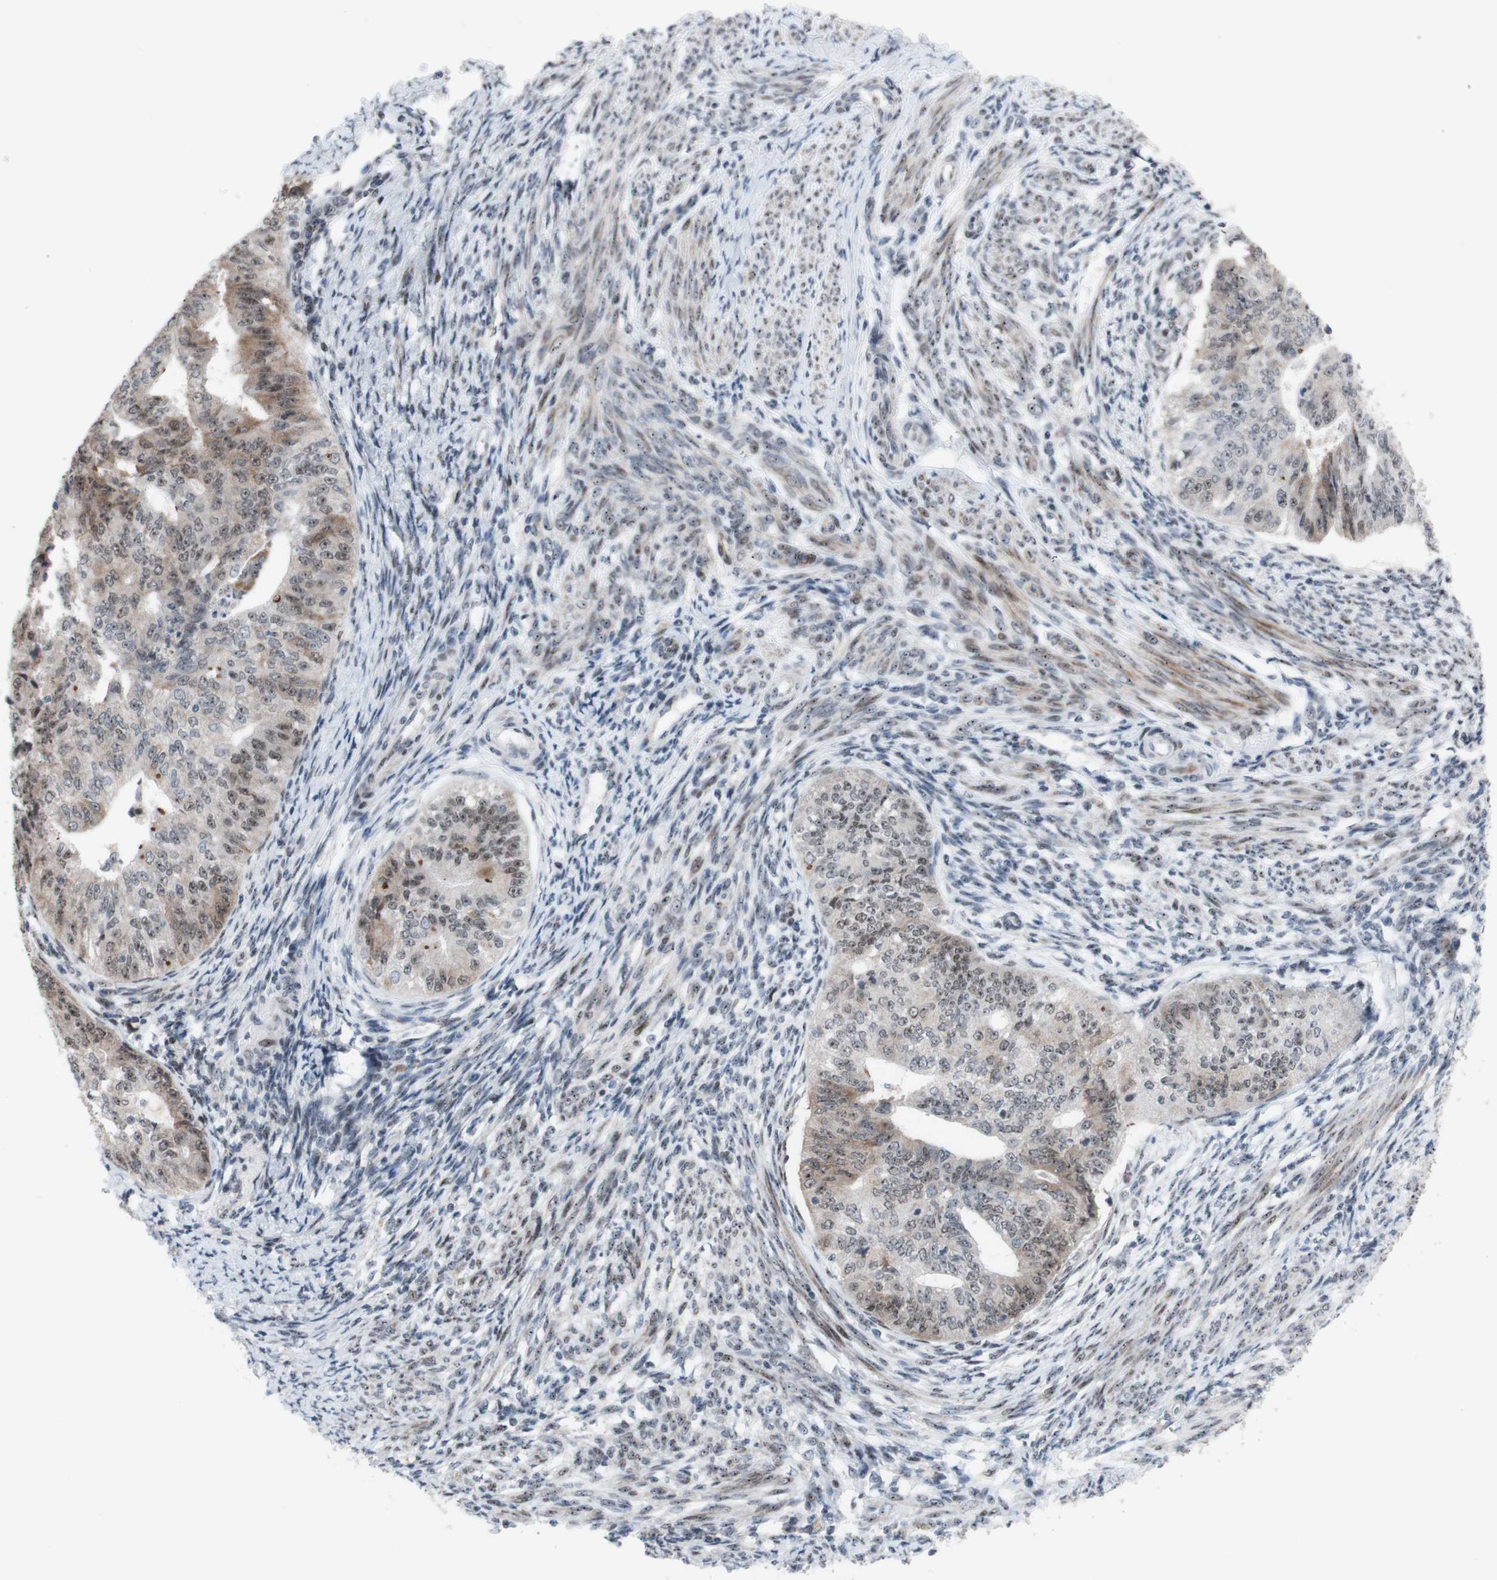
{"staining": {"intensity": "weak", "quantity": ">75%", "location": "cytoplasmic/membranous,nuclear"}, "tissue": "endometrial cancer", "cell_type": "Tumor cells", "image_type": "cancer", "snomed": [{"axis": "morphology", "description": "Adenocarcinoma, NOS"}, {"axis": "topography", "description": "Endometrium"}], "caption": "This is an image of immunohistochemistry staining of endometrial cancer, which shows weak expression in the cytoplasmic/membranous and nuclear of tumor cells.", "gene": "POLR1A", "patient": {"sex": "female", "age": 32}}